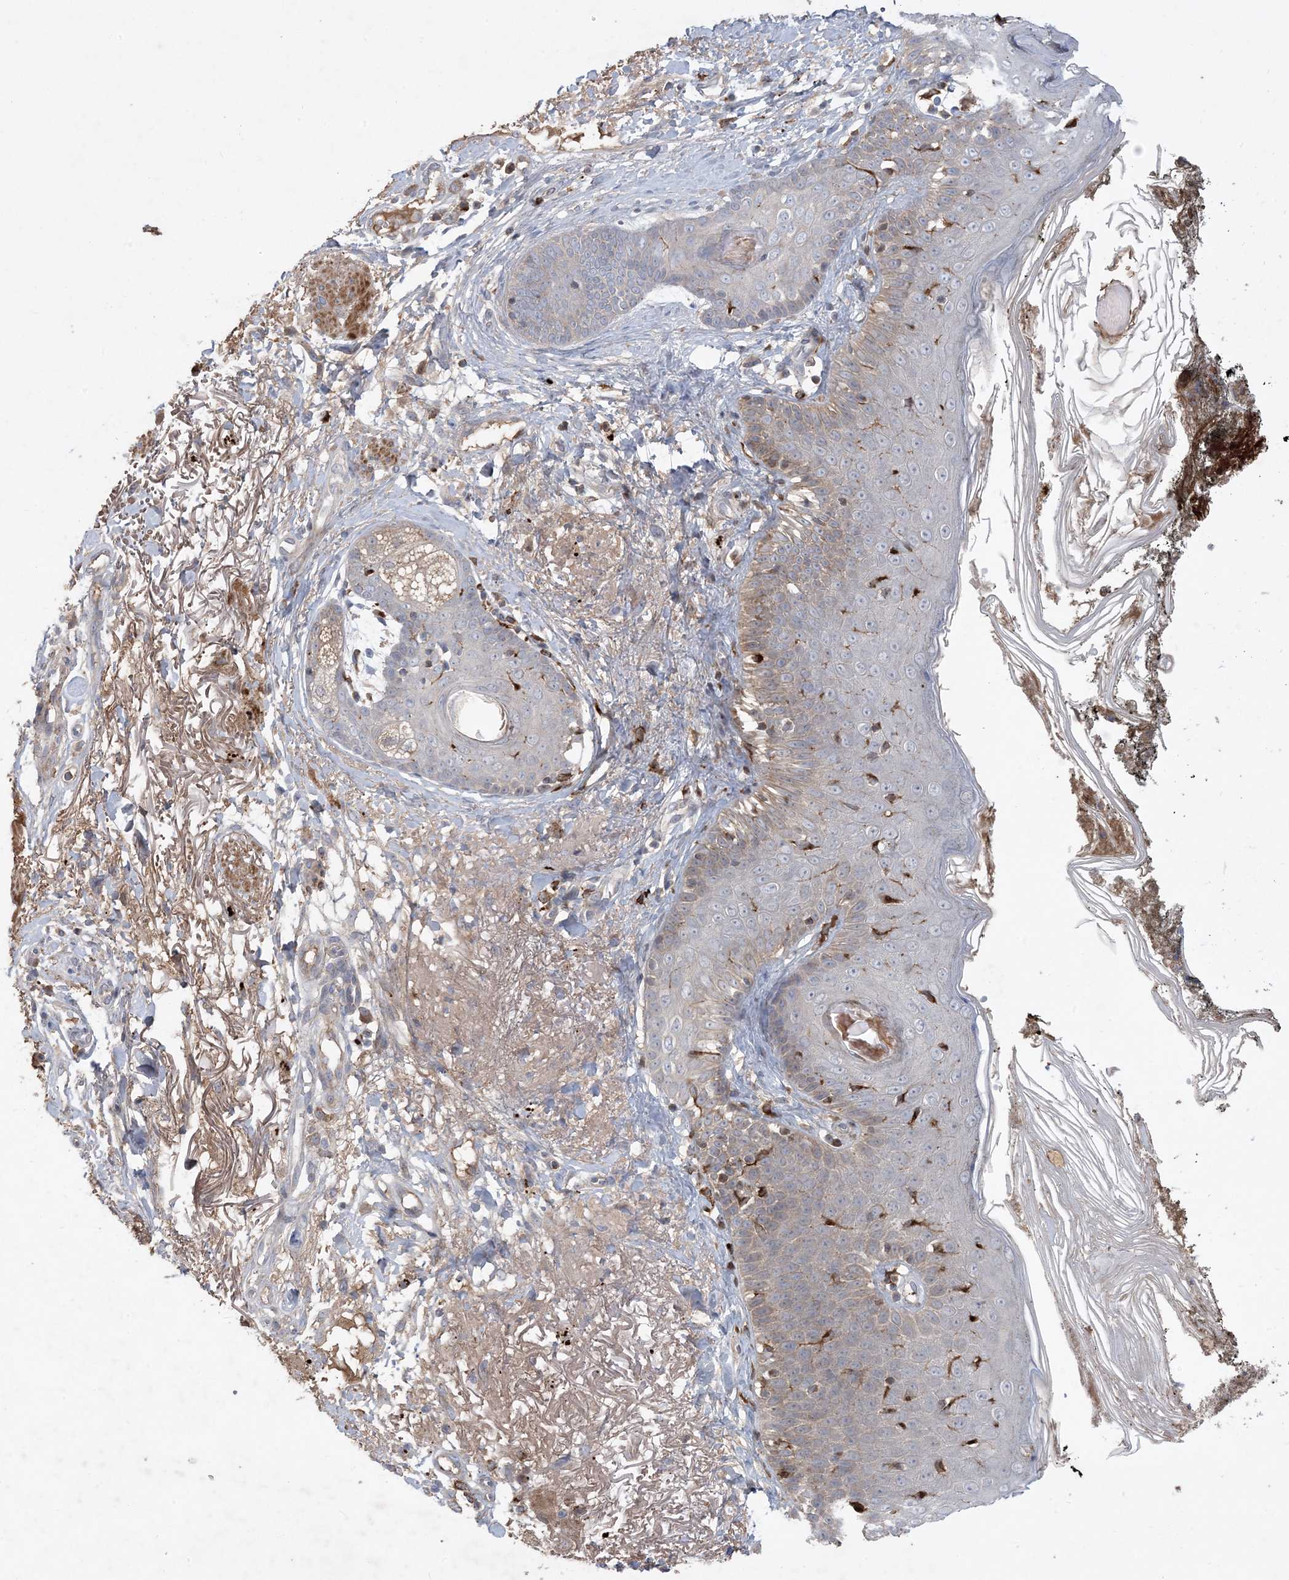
{"staining": {"intensity": "weak", "quantity": "25%-75%", "location": "cytoplasmic/membranous"}, "tissue": "skin cancer", "cell_type": "Tumor cells", "image_type": "cancer", "snomed": [{"axis": "morphology", "description": "Normal tissue, NOS"}, {"axis": "morphology", "description": "Basal cell carcinoma"}, {"axis": "topography", "description": "Skin"}], "caption": "Protein staining by immunohistochemistry reveals weak cytoplasmic/membranous positivity in about 25%-75% of tumor cells in skin basal cell carcinoma.", "gene": "MASP2", "patient": {"sex": "male", "age": 64}}